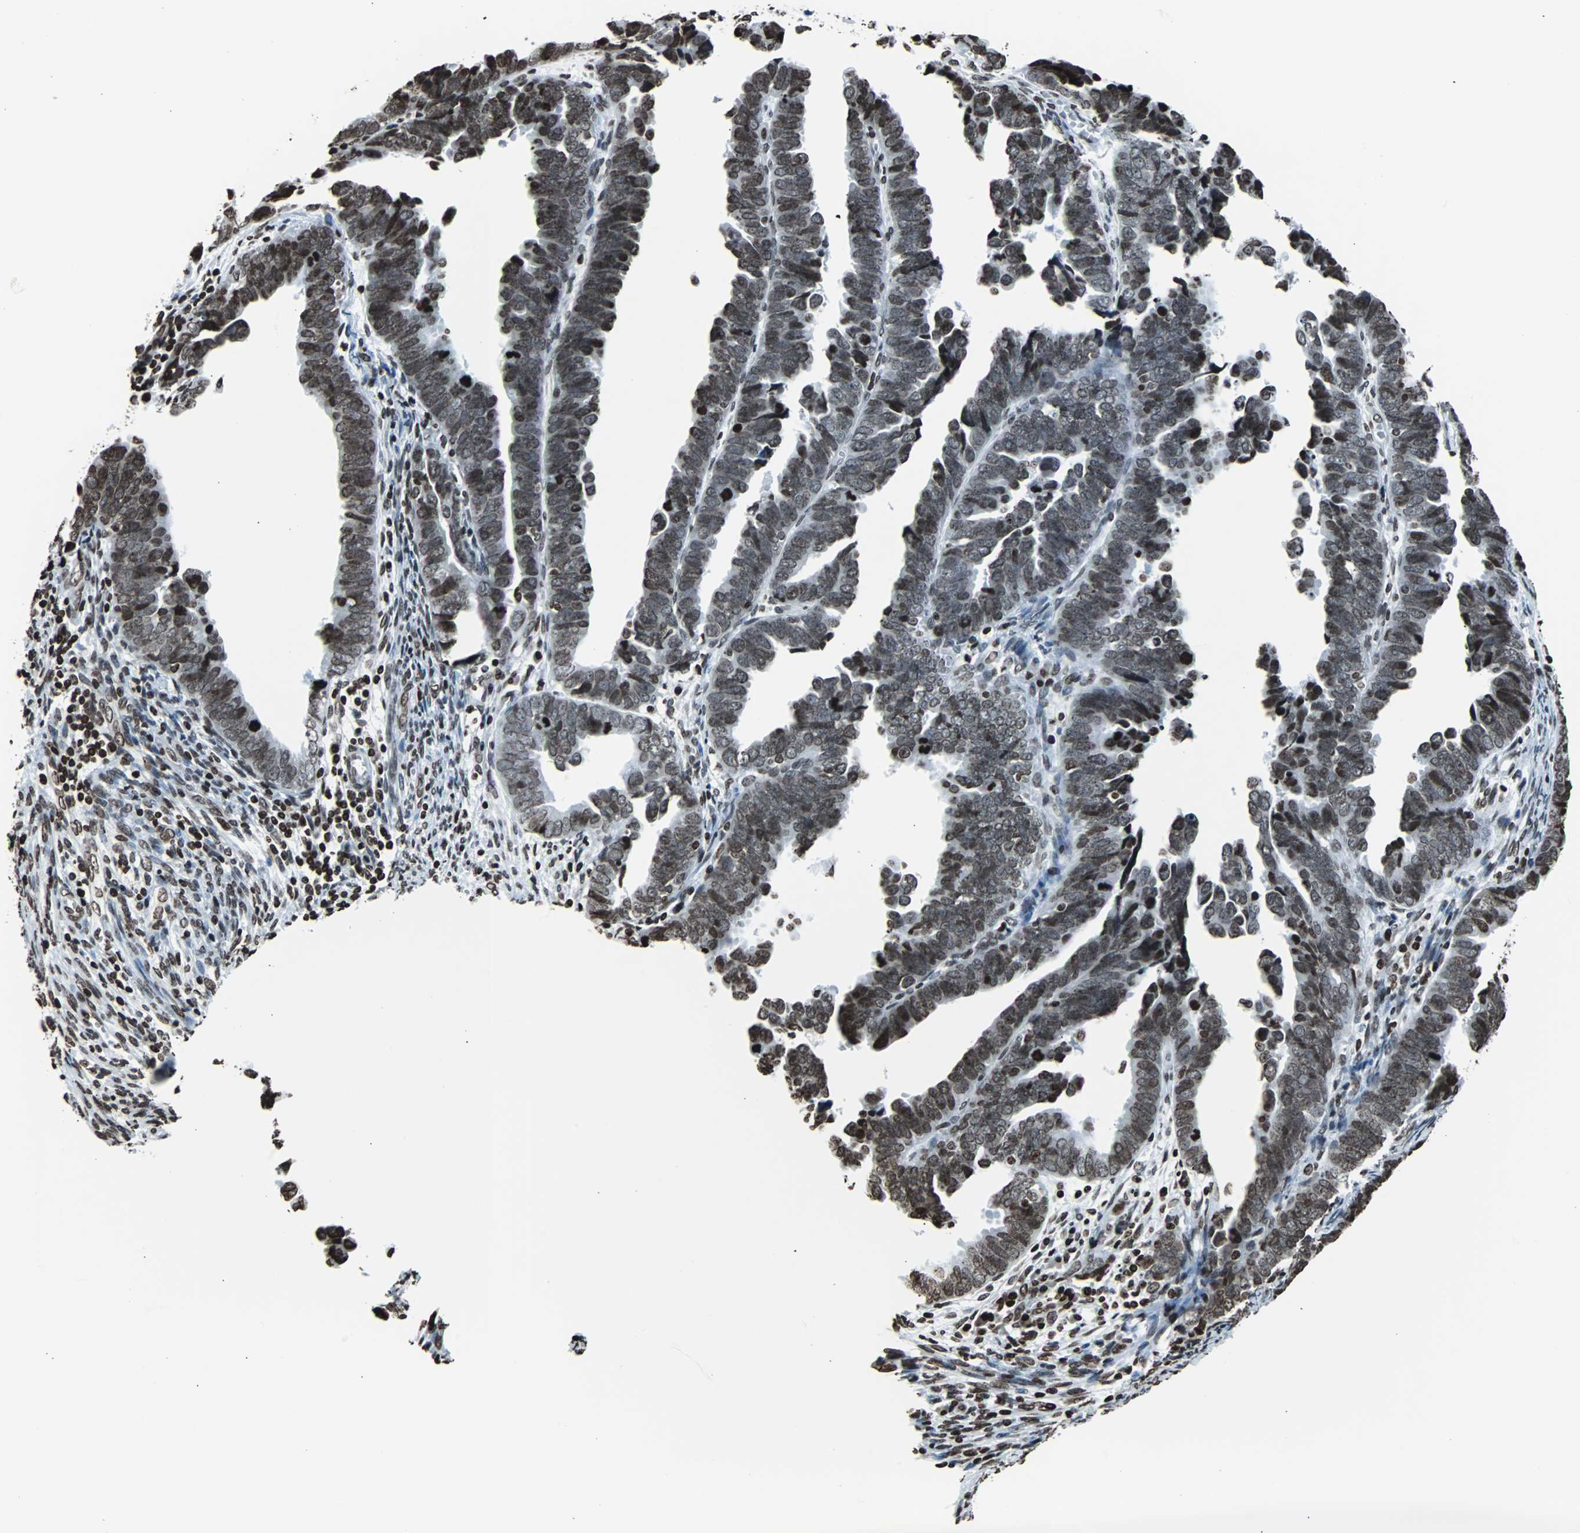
{"staining": {"intensity": "moderate", "quantity": ">75%", "location": "nuclear"}, "tissue": "endometrial cancer", "cell_type": "Tumor cells", "image_type": "cancer", "snomed": [{"axis": "morphology", "description": "Adenocarcinoma, NOS"}, {"axis": "topography", "description": "Endometrium"}], "caption": "A brown stain shows moderate nuclear staining of a protein in endometrial adenocarcinoma tumor cells. The protein is stained brown, and the nuclei are stained in blue (DAB IHC with brightfield microscopy, high magnification).", "gene": "H2BC18", "patient": {"sex": "female", "age": 75}}